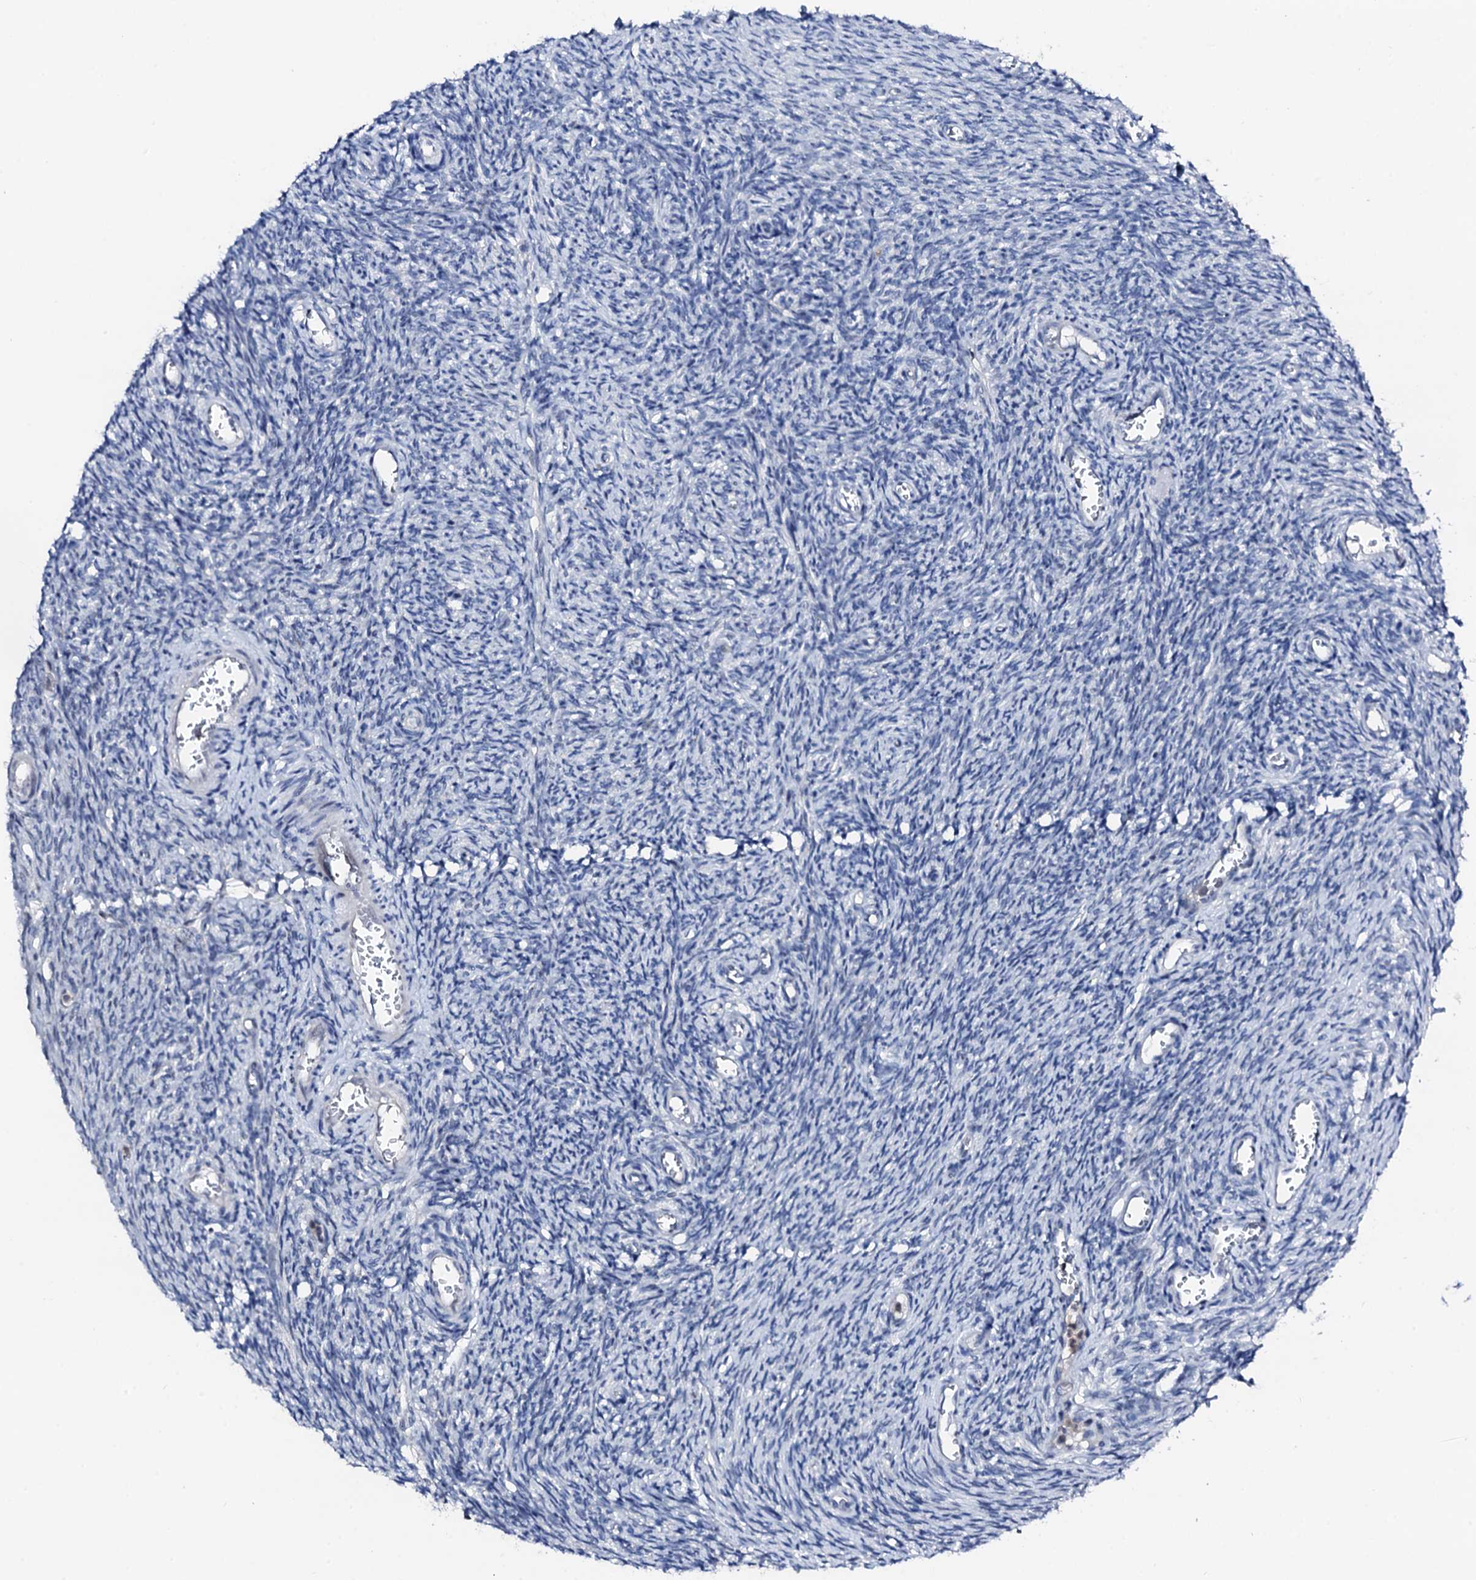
{"staining": {"intensity": "negative", "quantity": "none", "location": "none"}, "tissue": "ovary", "cell_type": "Ovarian stroma cells", "image_type": "normal", "snomed": [{"axis": "morphology", "description": "Normal tissue, NOS"}, {"axis": "topography", "description": "Ovary"}], "caption": "This image is of normal ovary stained with immunohistochemistry to label a protein in brown with the nuclei are counter-stained blue. There is no staining in ovarian stroma cells. Brightfield microscopy of IHC stained with DAB (3,3'-diaminobenzidine) (brown) and hematoxylin (blue), captured at high magnification.", "gene": "TRAFD1", "patient": {"sex": "female", "age": 44}}